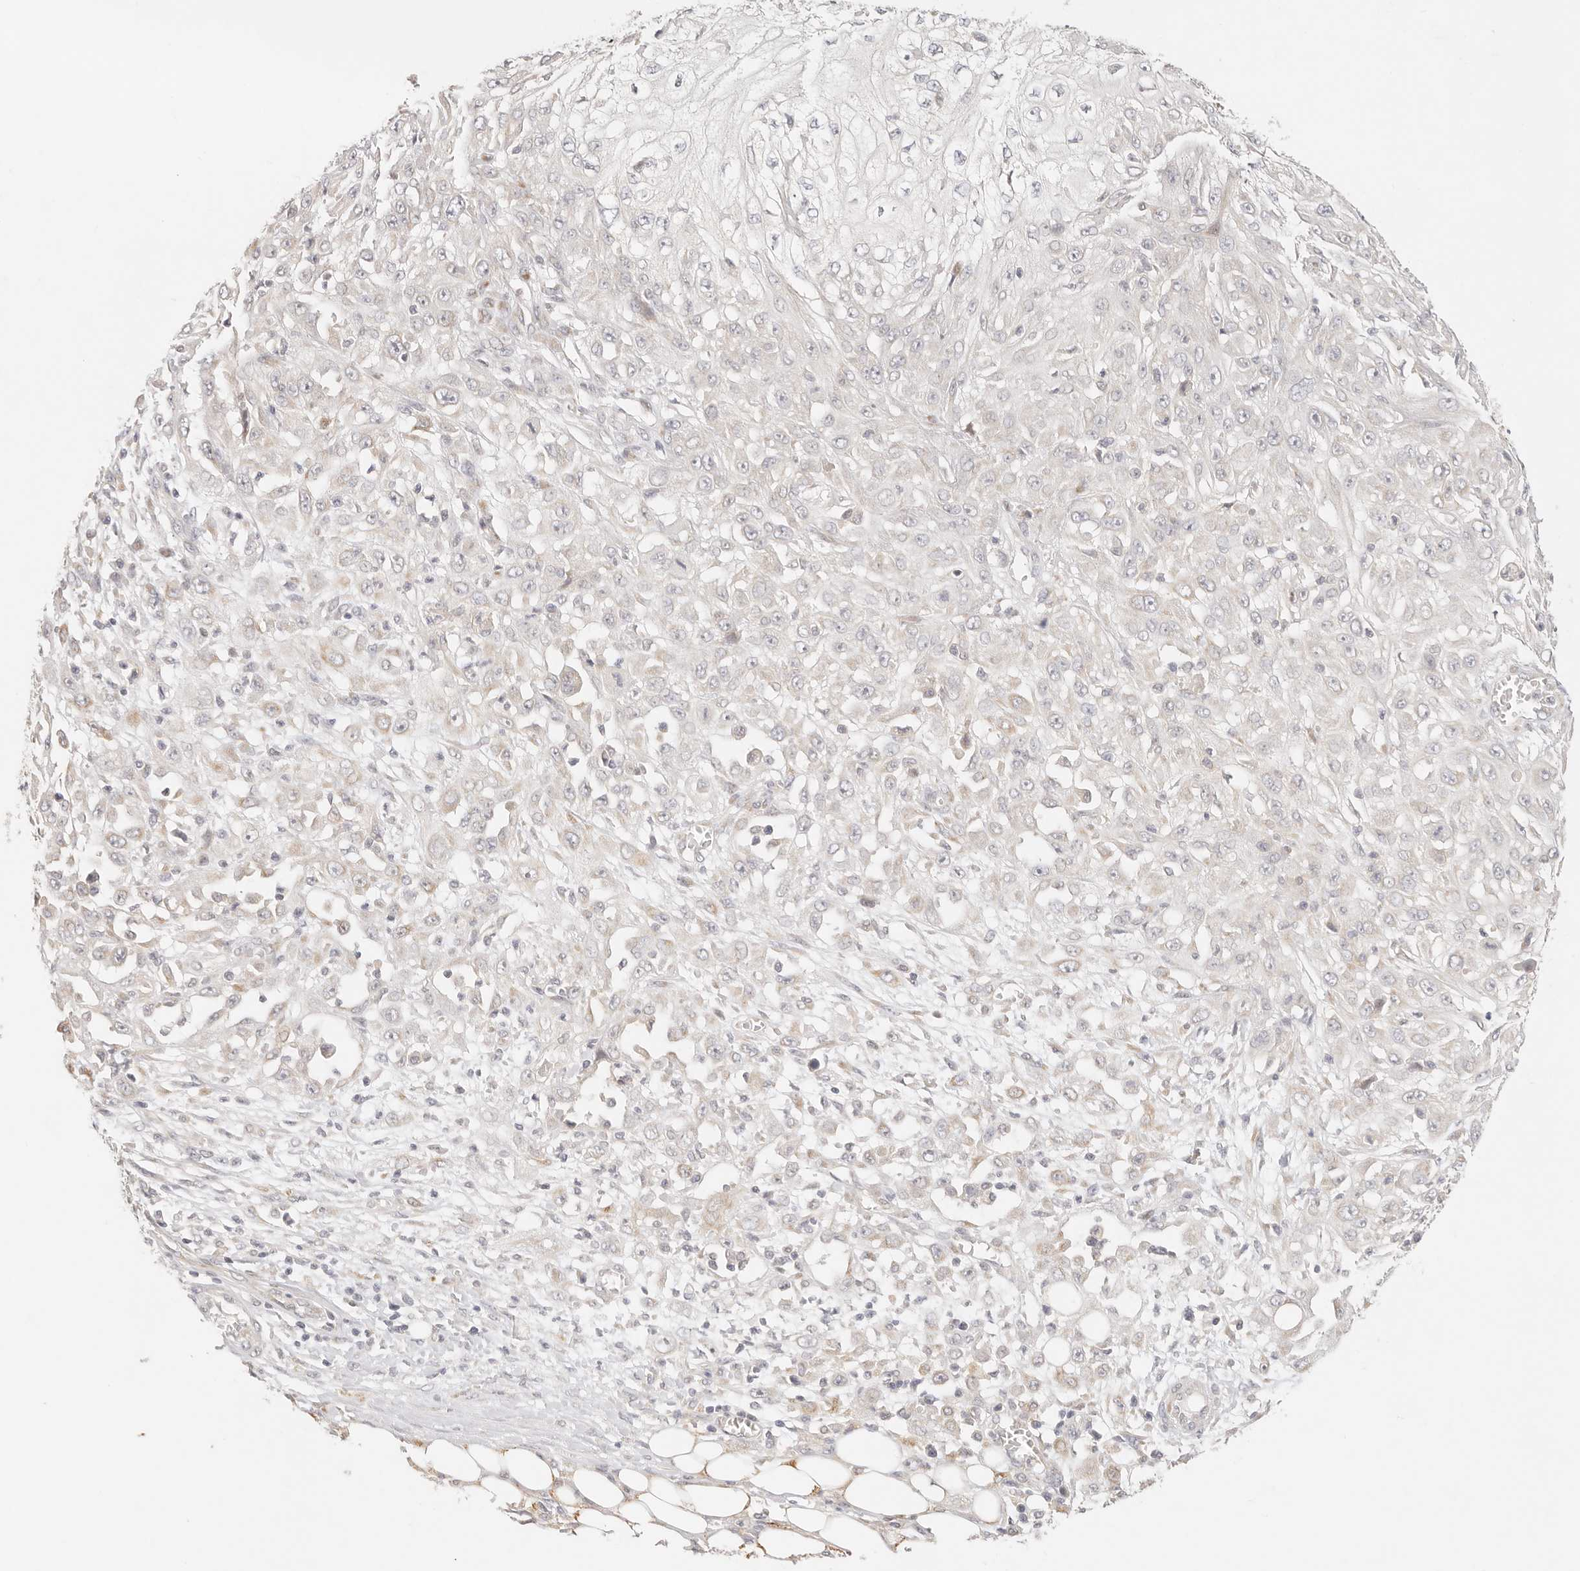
{"staining": {"intensity": "weak", "quantity": "<25%", "location": "cytoplasmic/membranous"}, "tissue": "skin cancer", "cell_type": "Tumor cells", "image_type": "cancer", "snomed": [{"axis": "morphology", "description": "Squamous cell carcinoma, NOS"}, {"axis": "morphology", "description": "Squamous cell carcinoma, metastatic, NOS"}, {"axis": "topography", "description": "Skin"}, {"axis": "topography", "description": "Lymph node"}], "caption": "Immunohistochemistry (IHC) photomicrograph of neoplastic tissue: human metastatic squamous cell carcinoma (skin) stained with DAB (3,3'-diaminobenzidine) displays no significant protein expression in tumor cells.", "gene": "GPR156", "patient": {"sex": "male", "age": 75}}